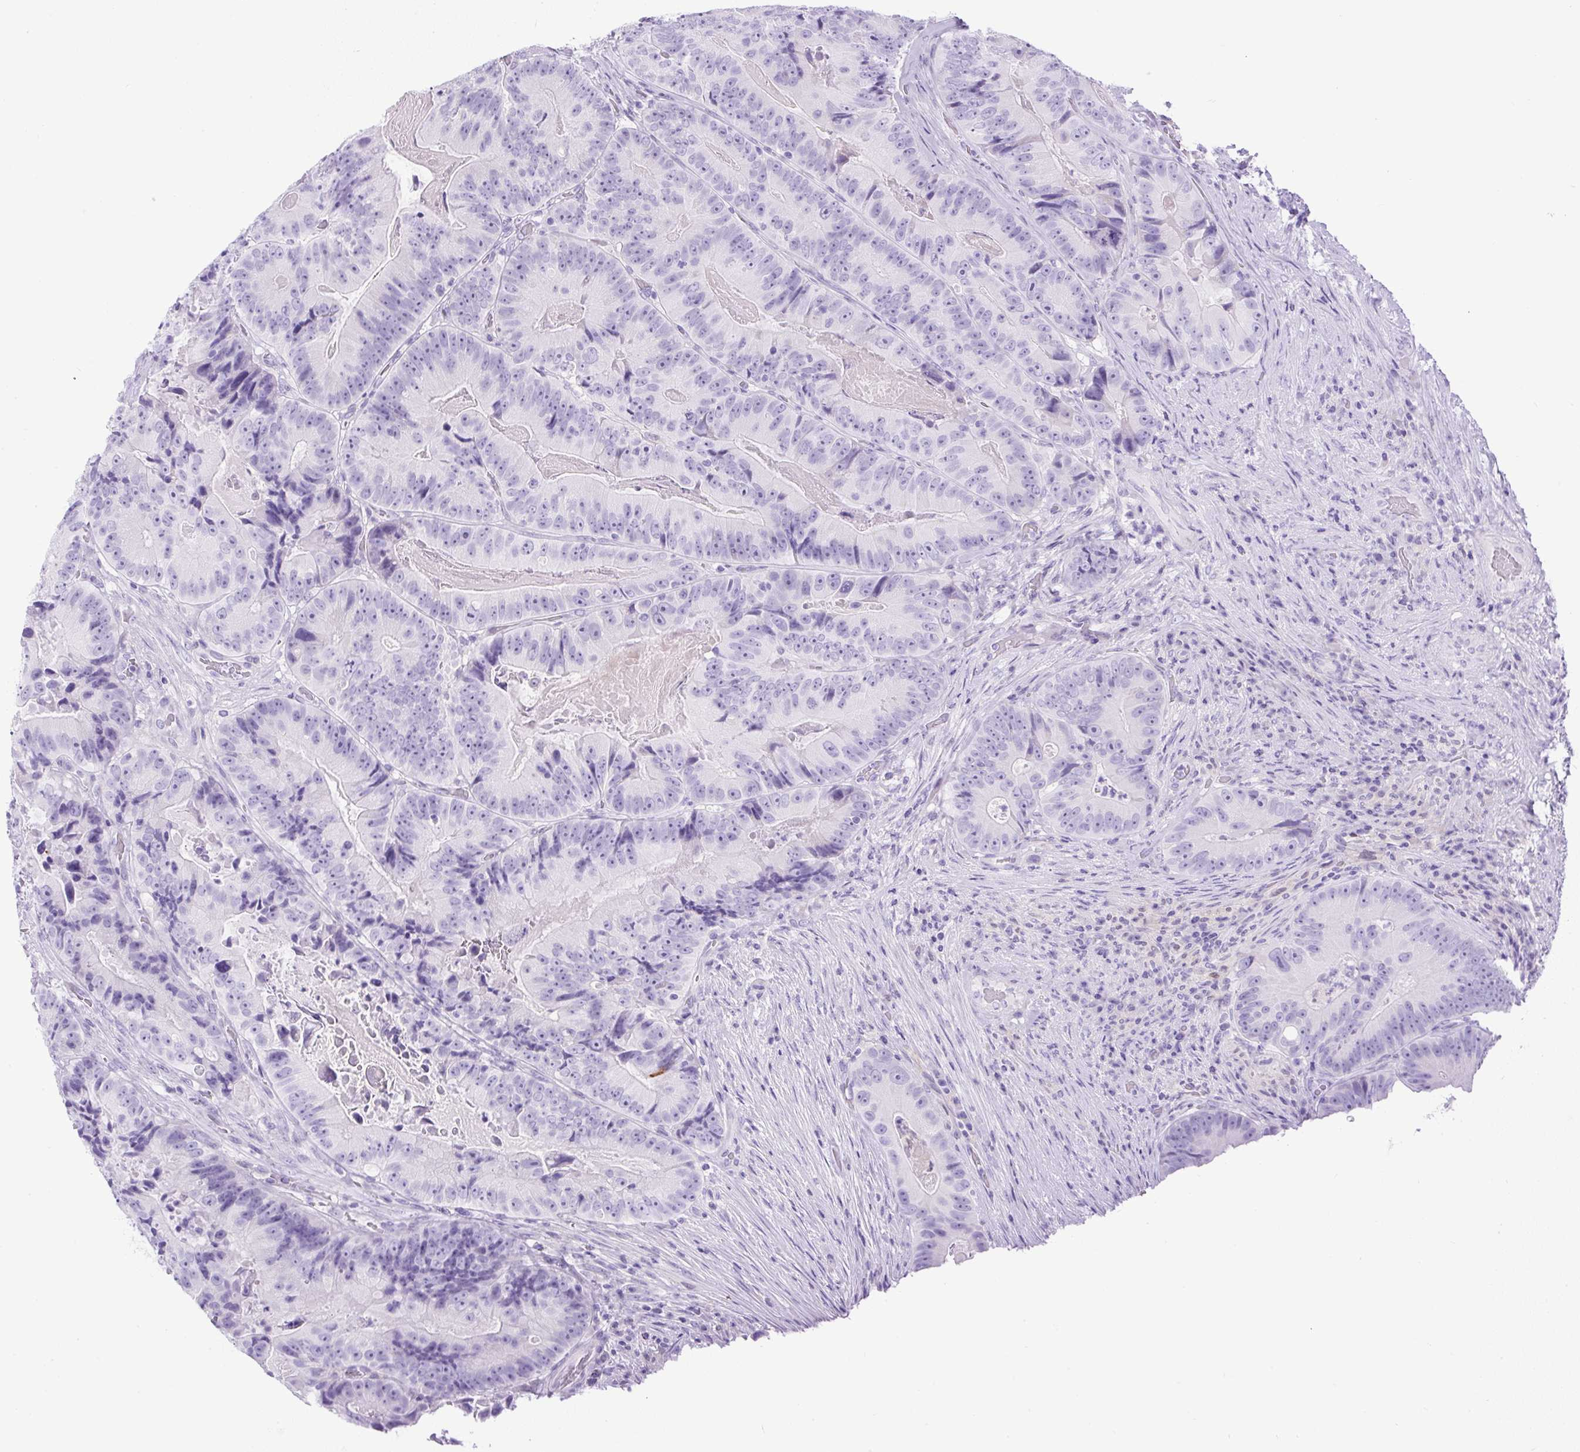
{"staining": {"intensity": "negative", "quantity": "none", "location": "none"}, "tissue": "colorectal cancer", "cell_type": "Tumor cells", "image_type": "cancer", "snomed": [{"axis": "morphology", "description": "Adenocarcinoma, NOS"}, {"axis": "topography", "description": "Colon"}], "caption": "IHC photomicrograph of human colorectal cancer (adenocarcinoma) stained for a protein (brown), which shows no staining in tumor cells. The staining is performed using DAB brown chromogen with nuclei counter-stained in using hematoxylin.", "gene": "UPP1", "patient": {"sex": "female", "age": 86}}